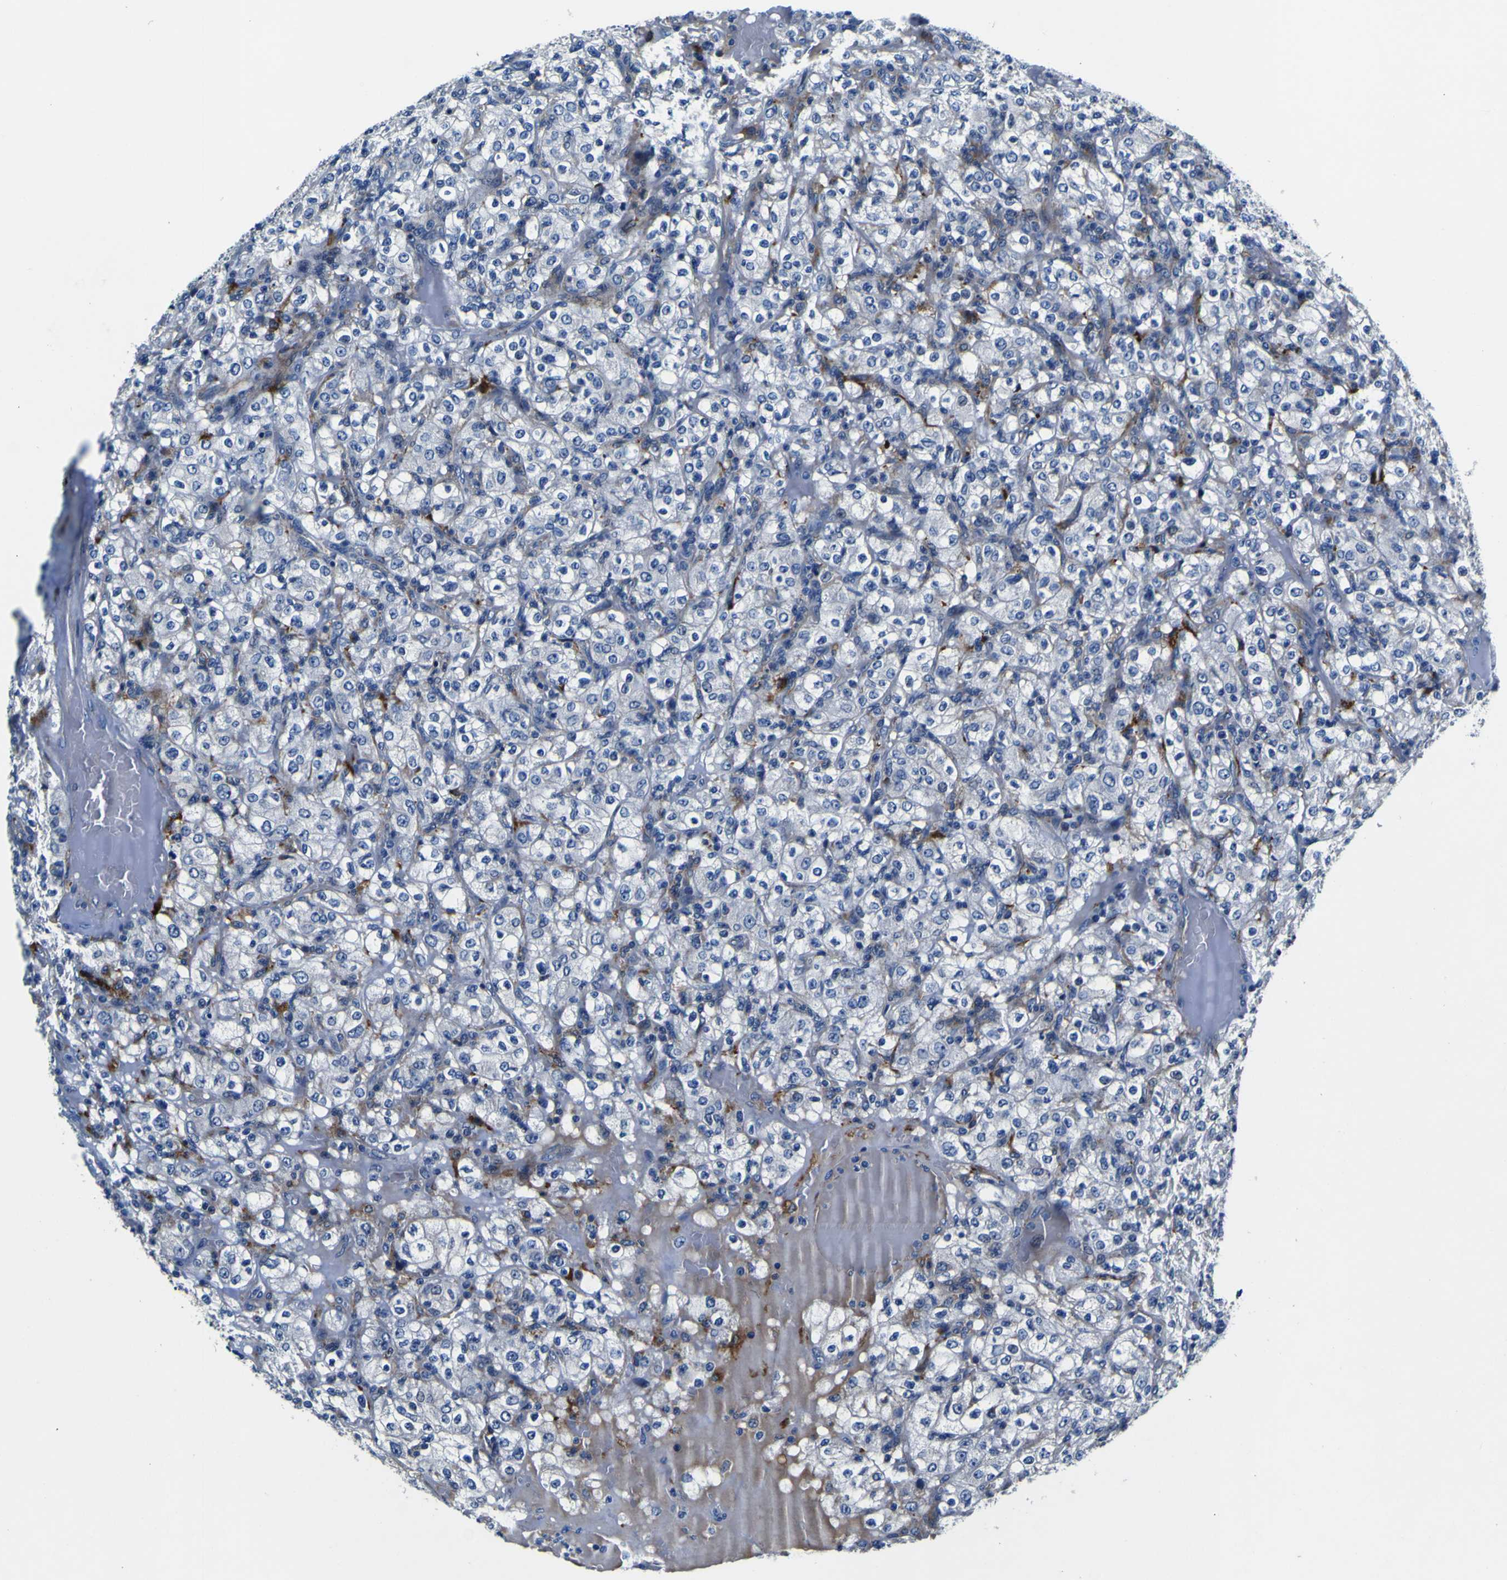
{"staining": {"intensity": "weak", "quantity": "<25%", "location": "cytoplasmic/membranous"}, "tissue": "renal cancer", "cell_type": "Tumor cells", "image_type": "cancer", "snomed": [{"axis": "morphology", "description": "Normal tissue, NOS"}, {"axis": "morphology", "description": "Adenocarcinoma, NOS"}, {"axis": "topography", "description": "Kidney"}], "caption": "Immunohistochemical staining of renal cancer shows no significant expression in tumor cells.", "gene": "AGAP3", "patient": {"sex": "female", "age": 72}}